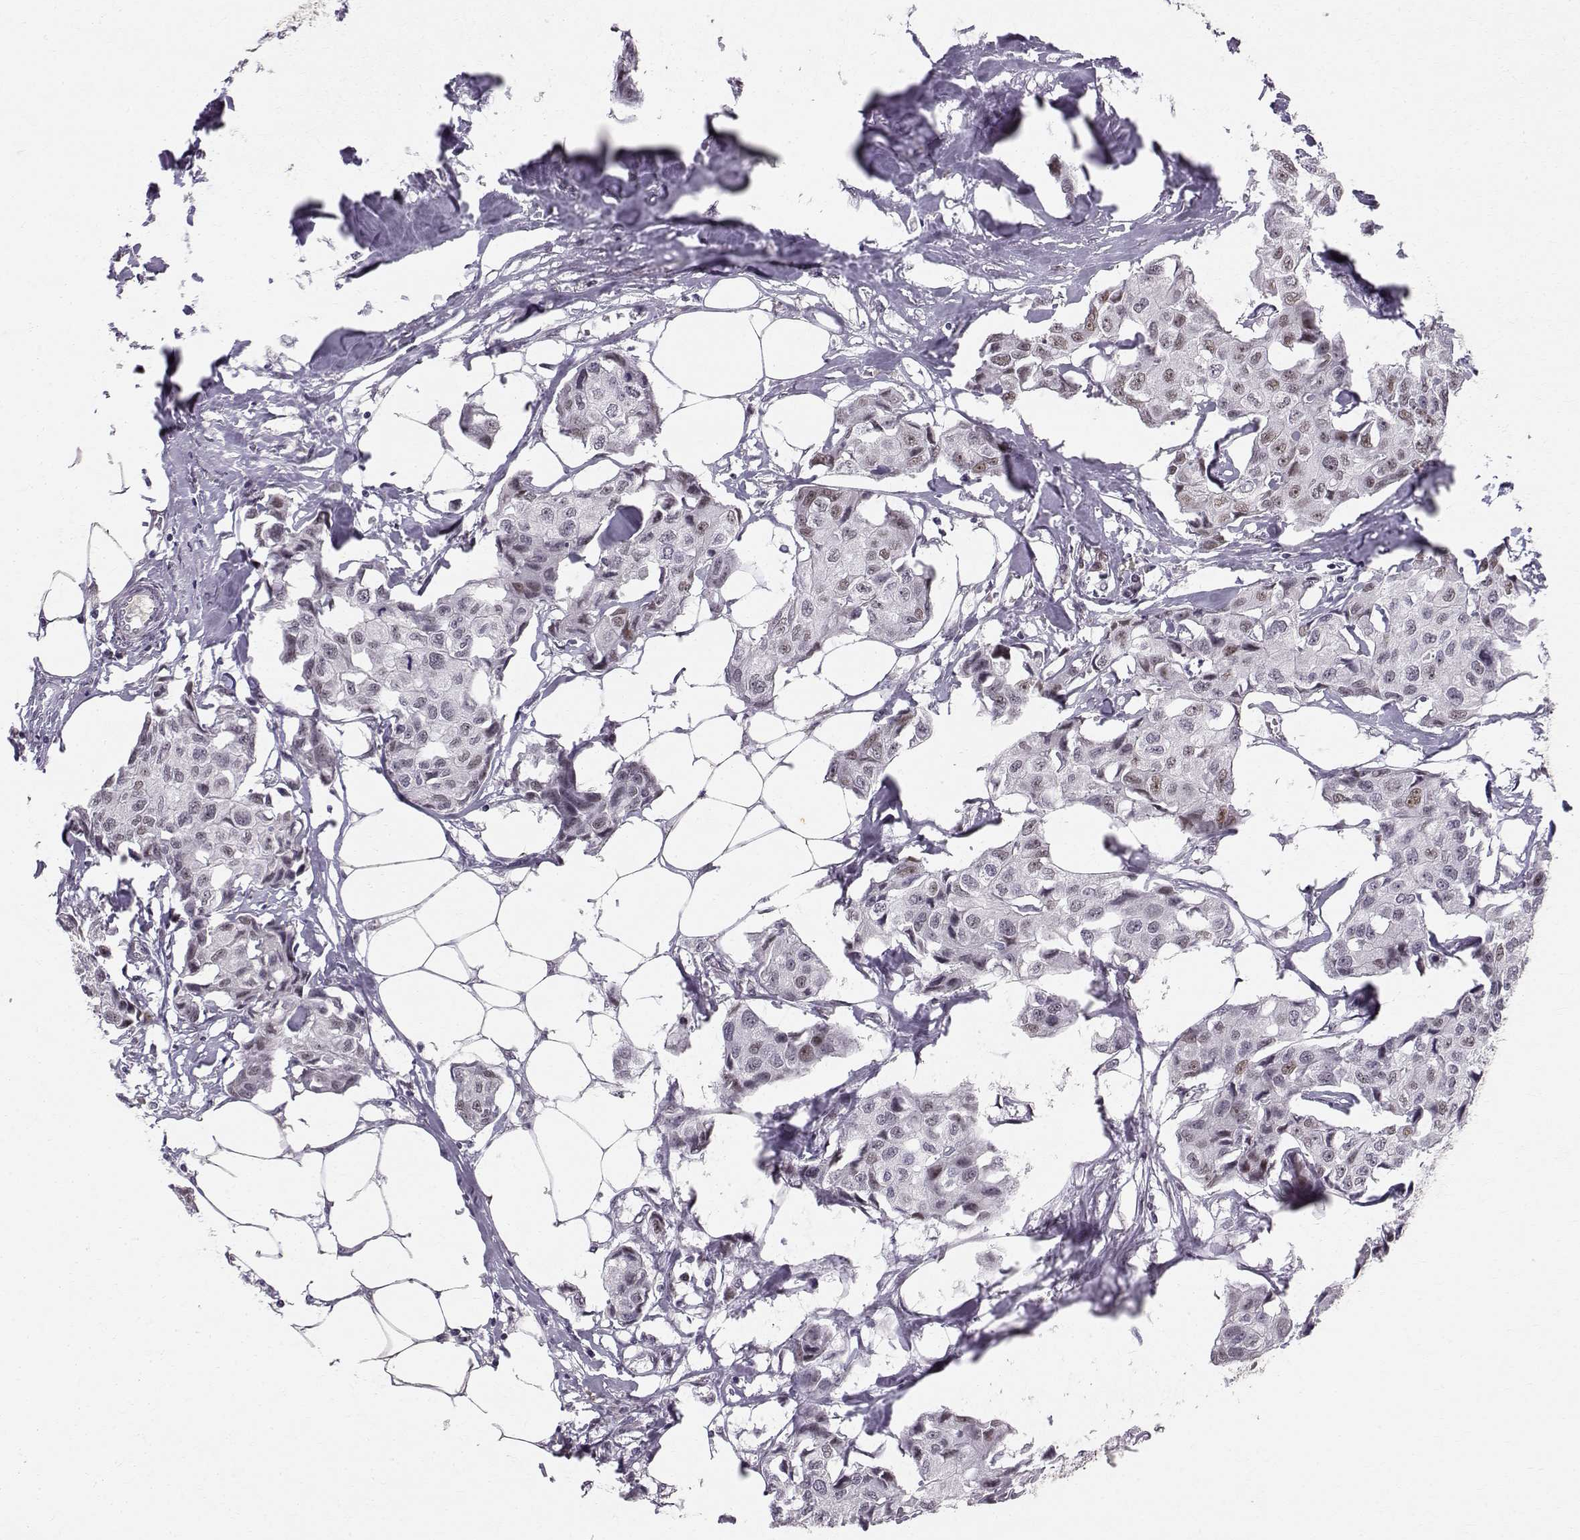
{"staining": {"intensity": "weak", "quantity": "<25%", "location": "nuclear"}, "tissue": "breast cancer", "cell_type": "Tumor cells", "image_type": "cancer", "snomed": [{"axis": "morphology", "description": "Duct carcinoma"}, {"axis": "topography", "description": "Breast"}], "caption": "Protein analysis of breast cancer reveals no significant staining in tumor cells. (DAB immunohistochemistry (IHC) with hematoxylin counter stain).", "gene": "RPP38", "patient": {"sex": "female", "age": 80}}